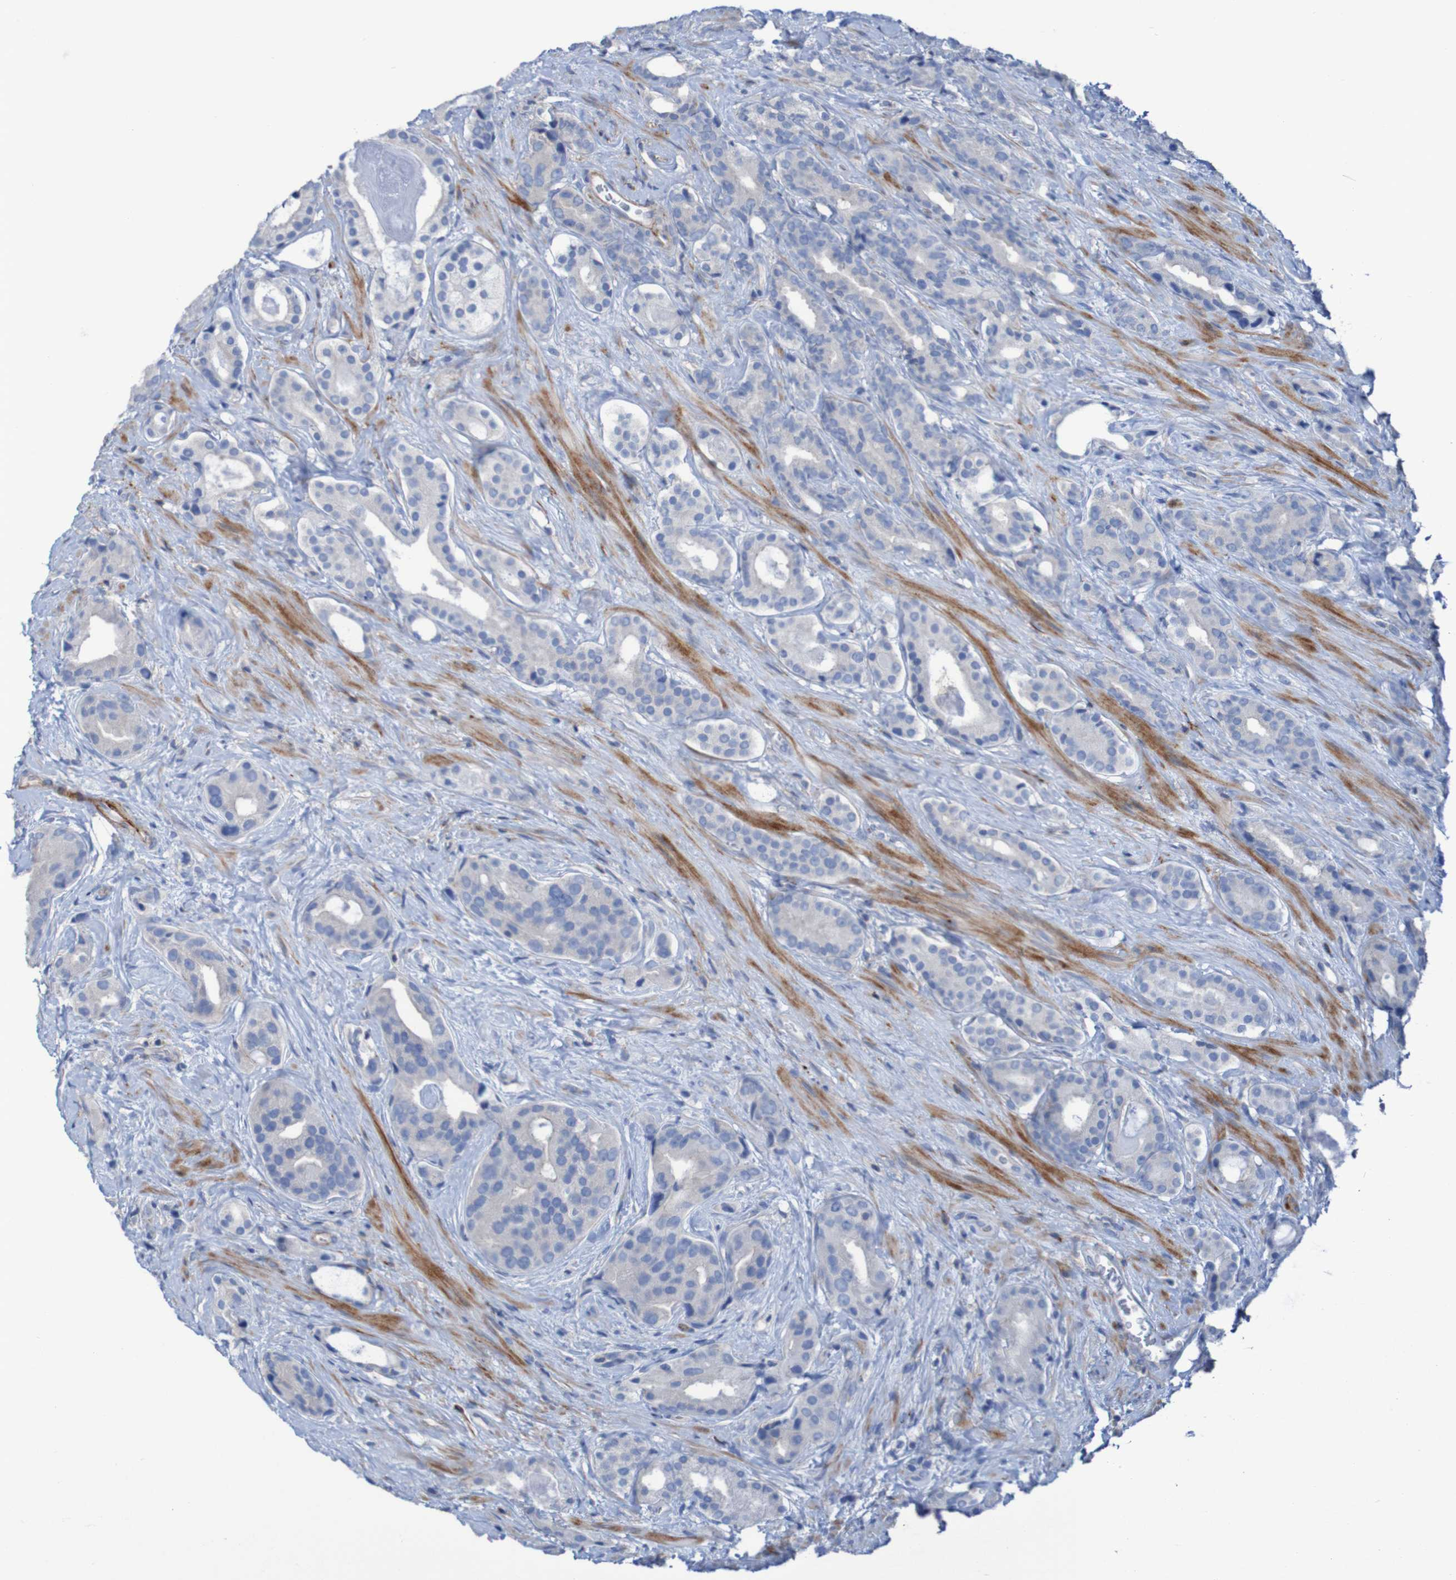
{"staining": {"intensity": "negative", "quantity": "none", "location": "none"}, "tissue": "prostate cancer", "cell_type": "Tumor cells", "image_type": "cancer", "snomed": [{"axis": "morphology", "description": "Adenocarcinoma, High grade"}, {"axis": "topography", "description": "Prostate"}], "caption": "This is an immunohistochemistry micrograph of prostate cancer. There is no positivity in tumor cells.", "gene": "RNF182", "patient": {"sex": "male", "age": 71}}